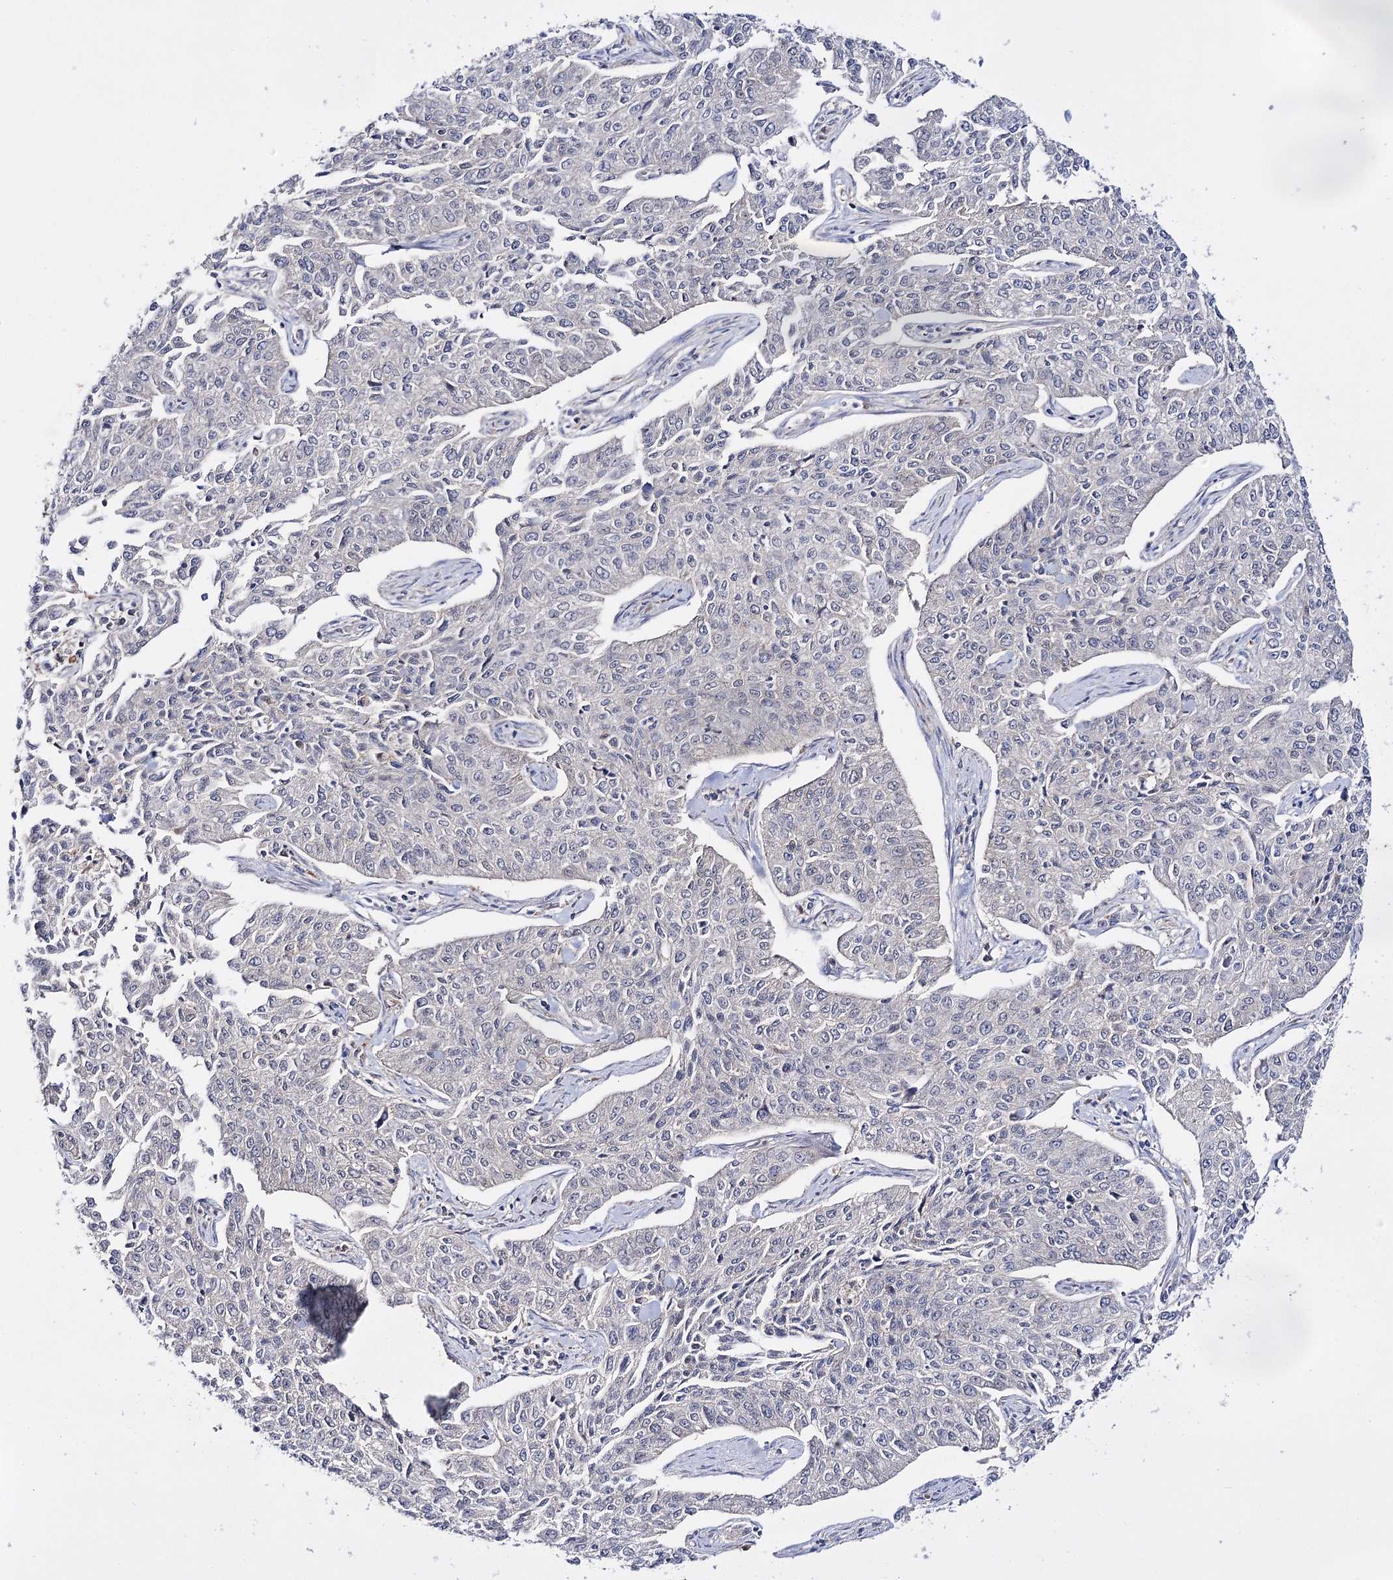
{"staining": {"intensity": "negative", "quantity": "none", "location": "none"}, "tissue": "cervical cancer", "cell_type": "Tumor cells", "image_type": "cancer", "snomed": [{"axis": "morphology", "description": "Squamous cell carcinoma, NOS"}, {"axis": "topography", "description": "Cervix"}], "caption": "IHC image of neoplastic tissue: cervical cancer stained with DAB (3,3'-diaminobenzidine) displays no significant protein staining in tumor cells.", "gene": "PTER", "patient": {"sex": "female", "age": 35}}